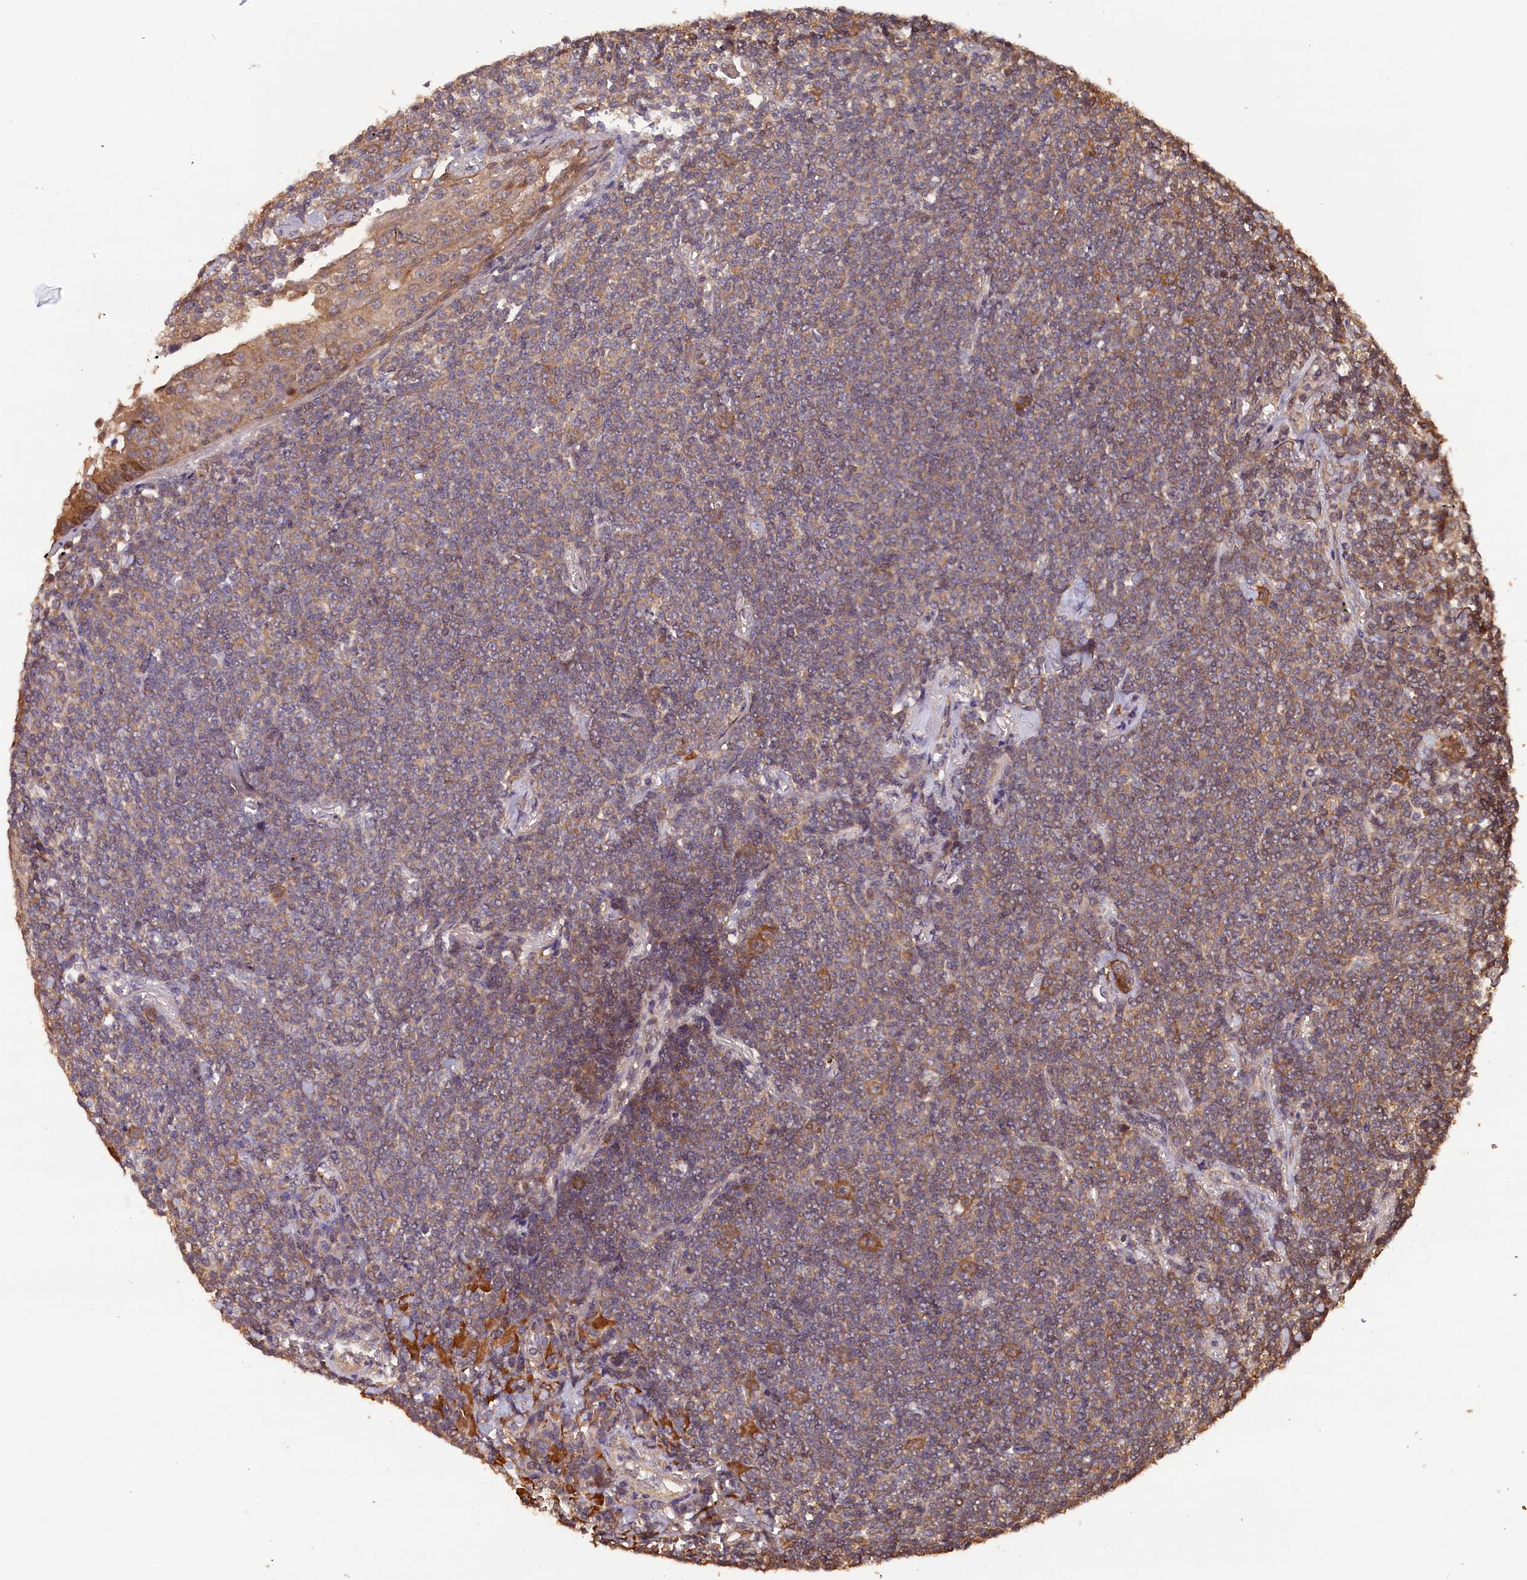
{"staining": {"intensity": "moderate", "quantity": "25%-75%", "location": "cytoplasmic/membranous"}, "tissue": "lymphoma", "cell_type": "Tumor cells", "image_type": "cancer", "snomed": [{"axis": "morphology", "description": "Malignant lymphoma, non-Hodgkin's type, Low grade"}, {"axis": "topography", "description": "Lung"}], "caption": "This micrograph demonstrates IHC staining of human lymphoma, with medium moderate cytoplasmic/membranous staining in about 25%-75% of tumor cells.", "gene": "JPT2", "patient": {"sex": "female", "age": 71}}